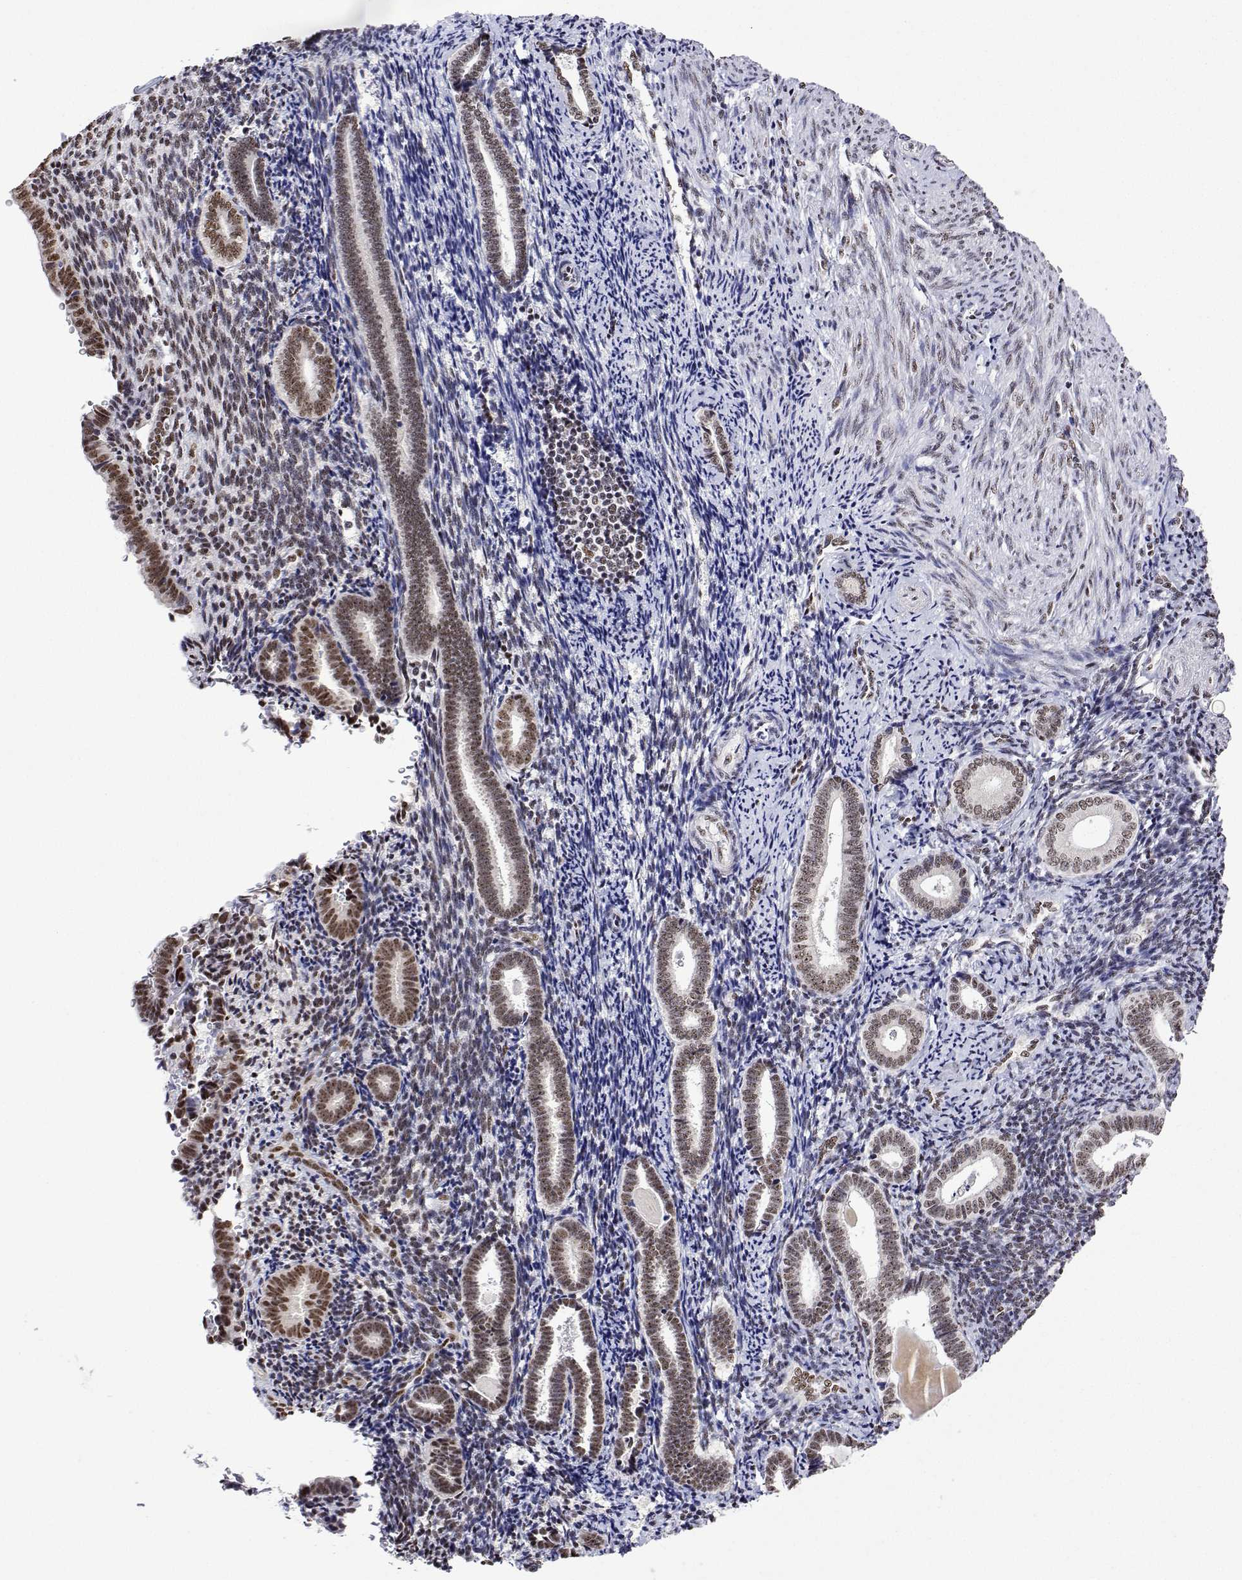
{"staining": {"intensity": "moderate", "quantity": "25%-75%", "location": "nuclear"}, "tissue": "endometrium", "cell_type": "Cells in endometrial stroma", "image_type": "normal", "snomed": [{"axis": "morphology", "description": "Normal tissue, NOS"}, {"axis": "topography", "description": "Endometrium"}], "caption": "IHC staining of unremarkable endometrium, which reveals medium levels of moderate nuclear positivity in approximately 25%-75% of cells in endometrial stroma indicating moderate nuclear protein staining. The staining was performed using DAB (brown) for protein detection and nuclei were counterstained in hematoxylin (blue).", "gene": "ADAR", "patient": {"sex": "female", "age": 57}}